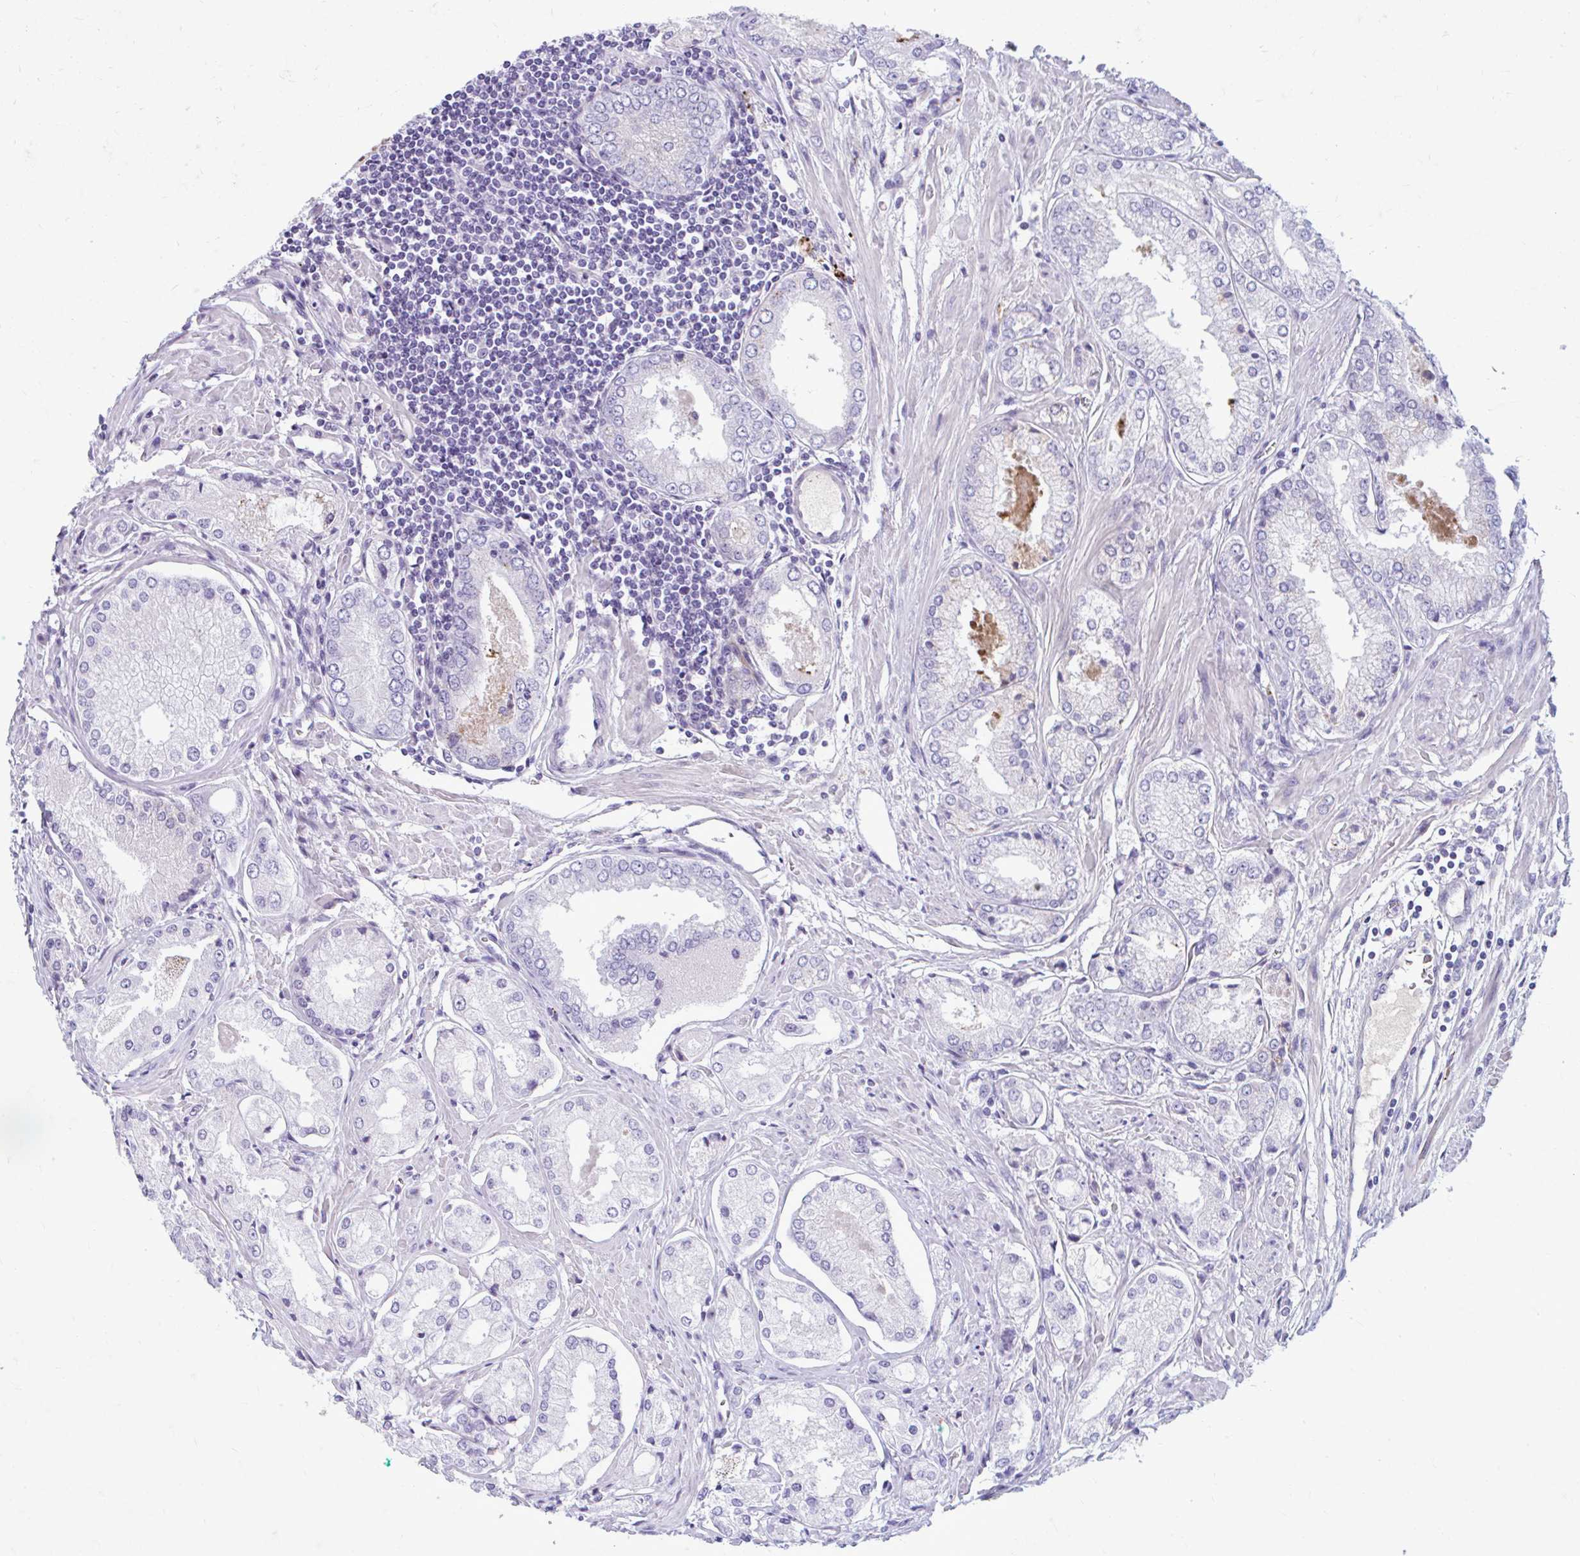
{"staining": {"intensity": "negative", "quantity": "none", "location": "none"}, "tissue": "prostate cancer", "cell_type": "Tumor cells", "image_type": "cancer", "snomed": [{"axis": "morphology", "description": "Adenocarcinoma, Low grade"}, {"axis": "topography", "description": "Prostate"}], "caption": "Immunohistochemistry of human prostate cancer reveals no expression in tumor cells. Brightfield microscopy of IHC stained with DAB (brown) and hematoxylin (blue), captured at high magnification.", "gene": "C12orf71", "patient": {"sex": "male", "age": 68}}